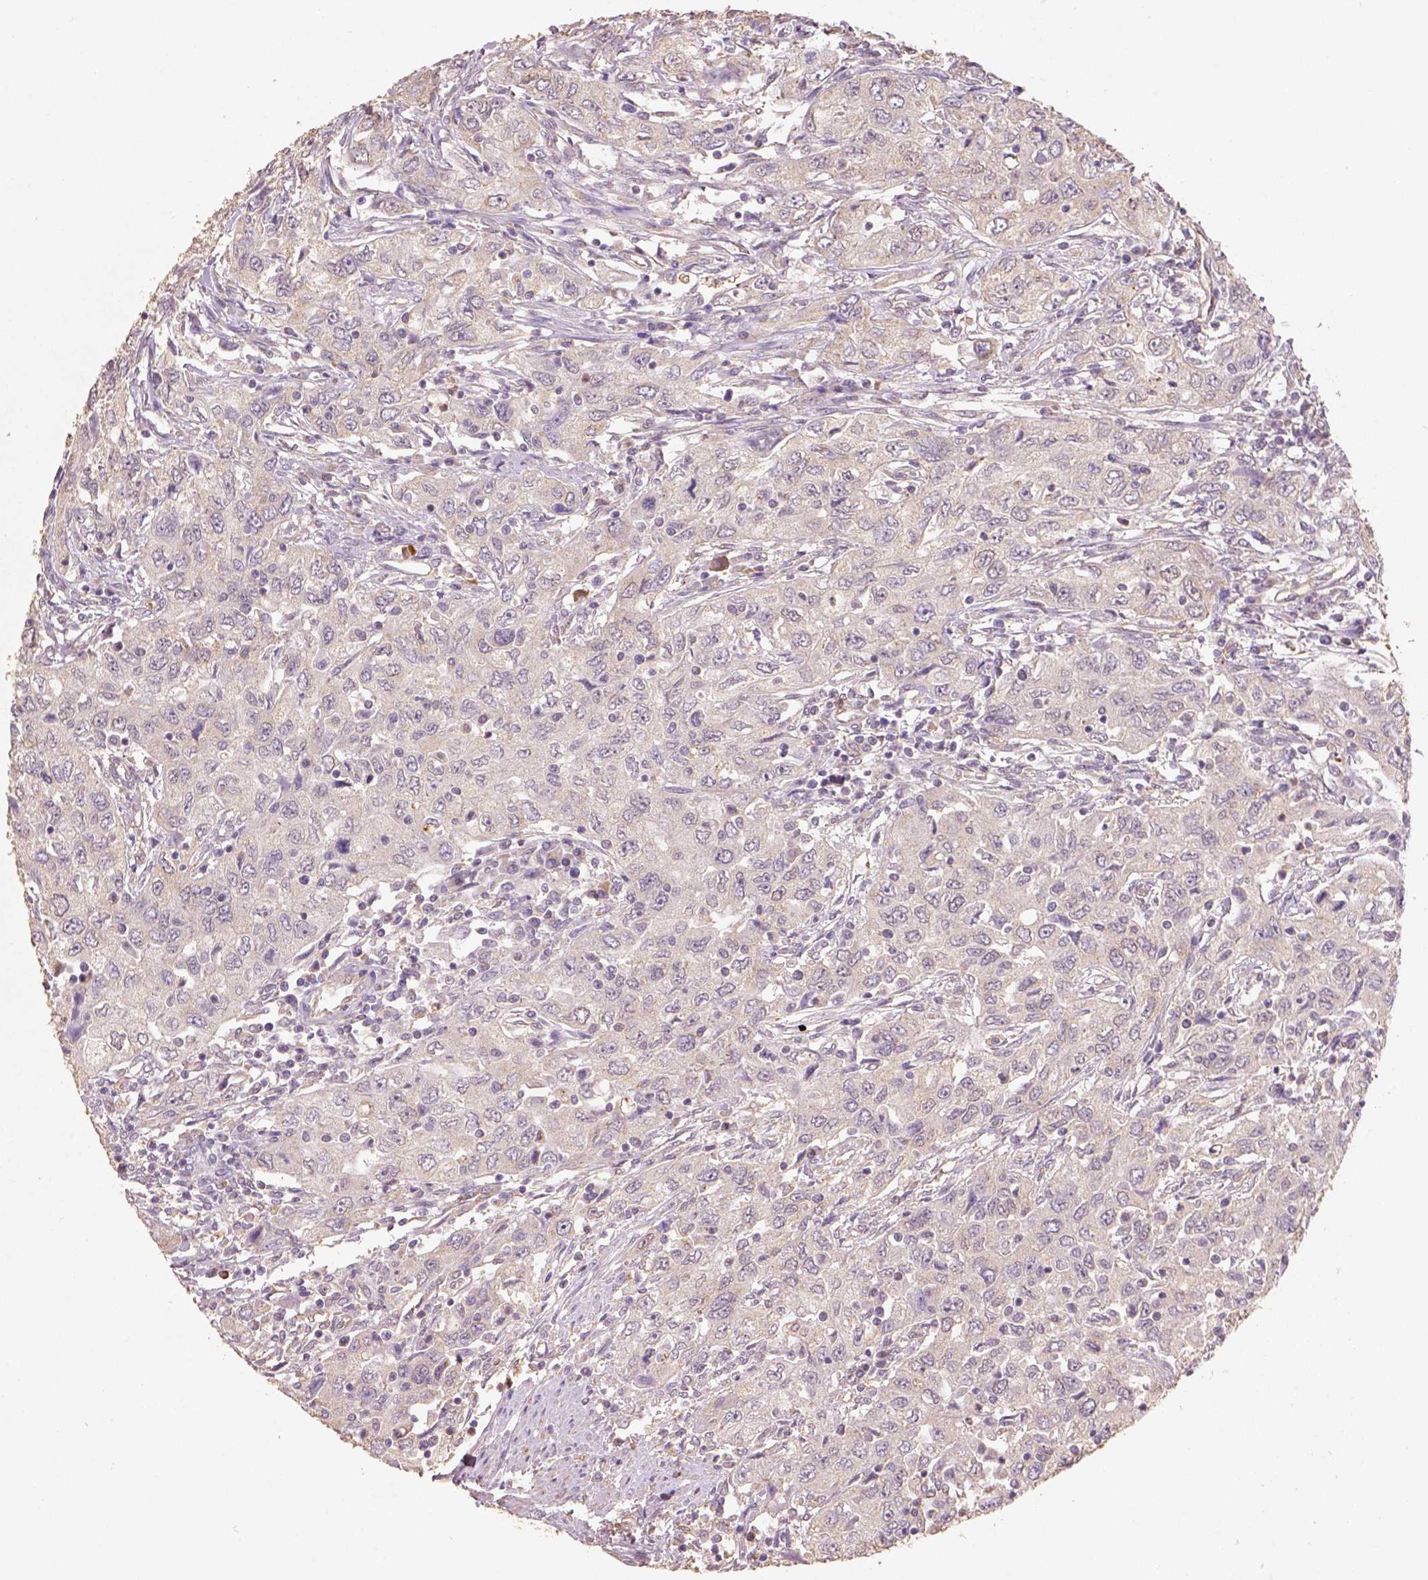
{"staining": {"intensity": "weak", "quantity": "<25%", "location": "cytoplasmic/membranous"}, "tissue": "urothelial cancer", "cell_type": "Tumor cells", "image_type": "cancer", "snomed": [{"axis": "morphology", "description": "Urothelial carcinoma, High grade"}, {"axis": "topography", "description": "Urinary bladder"}], "caption": "Image shows no protein staining in tumor cells of high-grade urothelial carcinoma tissue.", "gene": "AP2B1", "patient": {"sex": "male", "age": 76}}